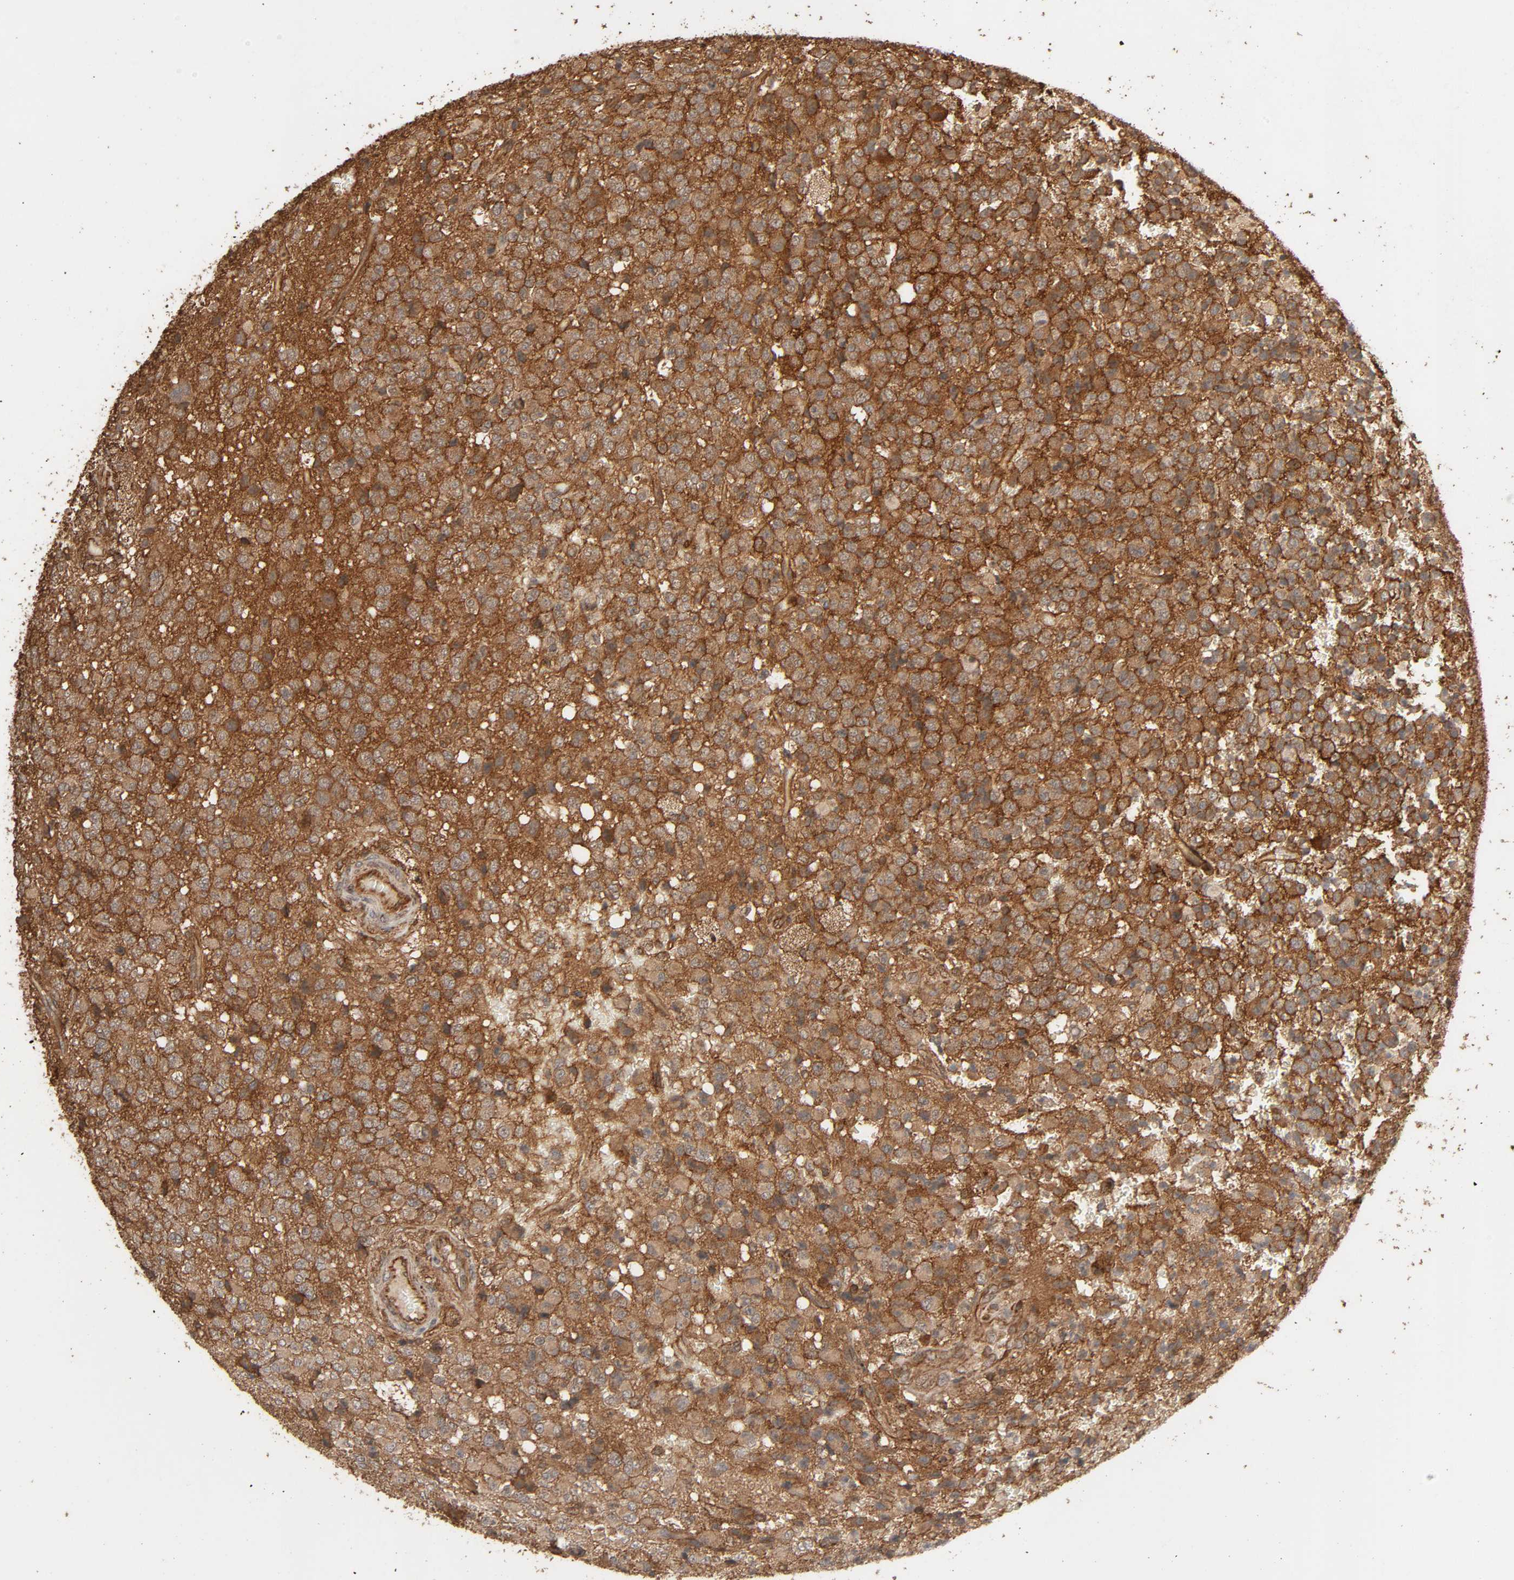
{"staining": {"intensity": "strong", "quantity": ">75%", "location": "cytoplasmic/membranous"}, "tissue": "glioma", "cell_type": "Tumor cells", "image_type": "cancer", "snomed": [{"axis": "morphology", "description": "Glioma, malignant, High grade"}, {"axis": "topography", "description": "pancreas cauda"}], "caption": "Malignant glioma (high-grade) stained with a brown dye exhibits strong cytoplasmic/membranous positive expression in about >75% of tumor cells.", "gene": "RPS6KA6", "patient": {"sex": "male", "age": 60}}